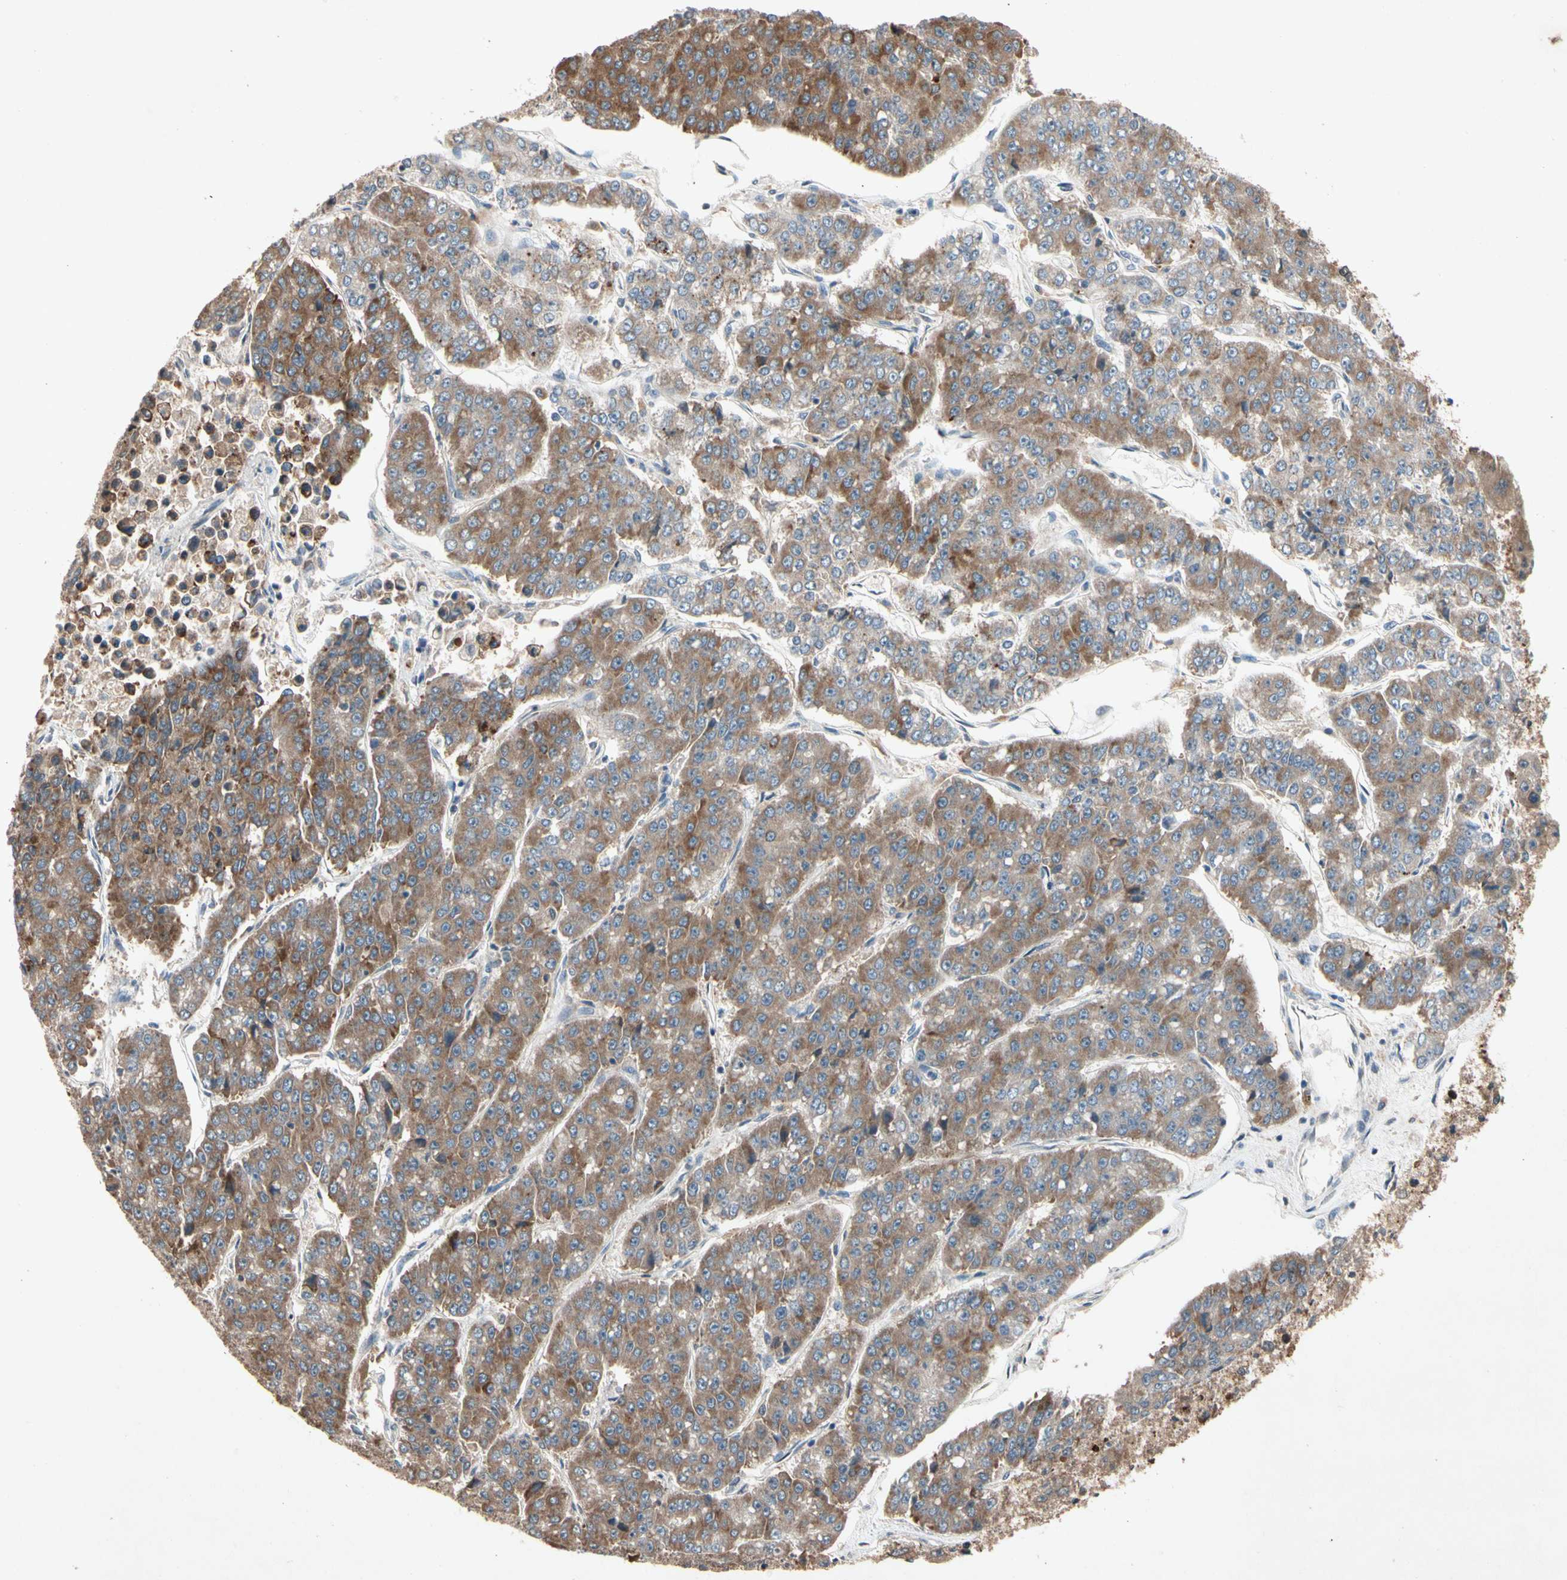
{"staining": {"intensity": "moderate", "quantity": ">75%", "location": "cytoplasmic/membranous"}, "tissue": "pancreatic cancer", "cell_type": "Tumor cells", "image_type": "cancer", "snomed": [{"axis": "morphology", "description": "Adenocarcinoma, NOS"}, {"axis": "topography", "description": "Pancreas"}], "caption": "The histopathology image exhibits immunohistochemical staining of adenocarcinoma (pancreatic). There is moderate cytoplasmic/membranous positivity is identified in about >75% of tumor cells.", "gene": "PRDX4", "patient": {"sex": "male", "age": 50}}